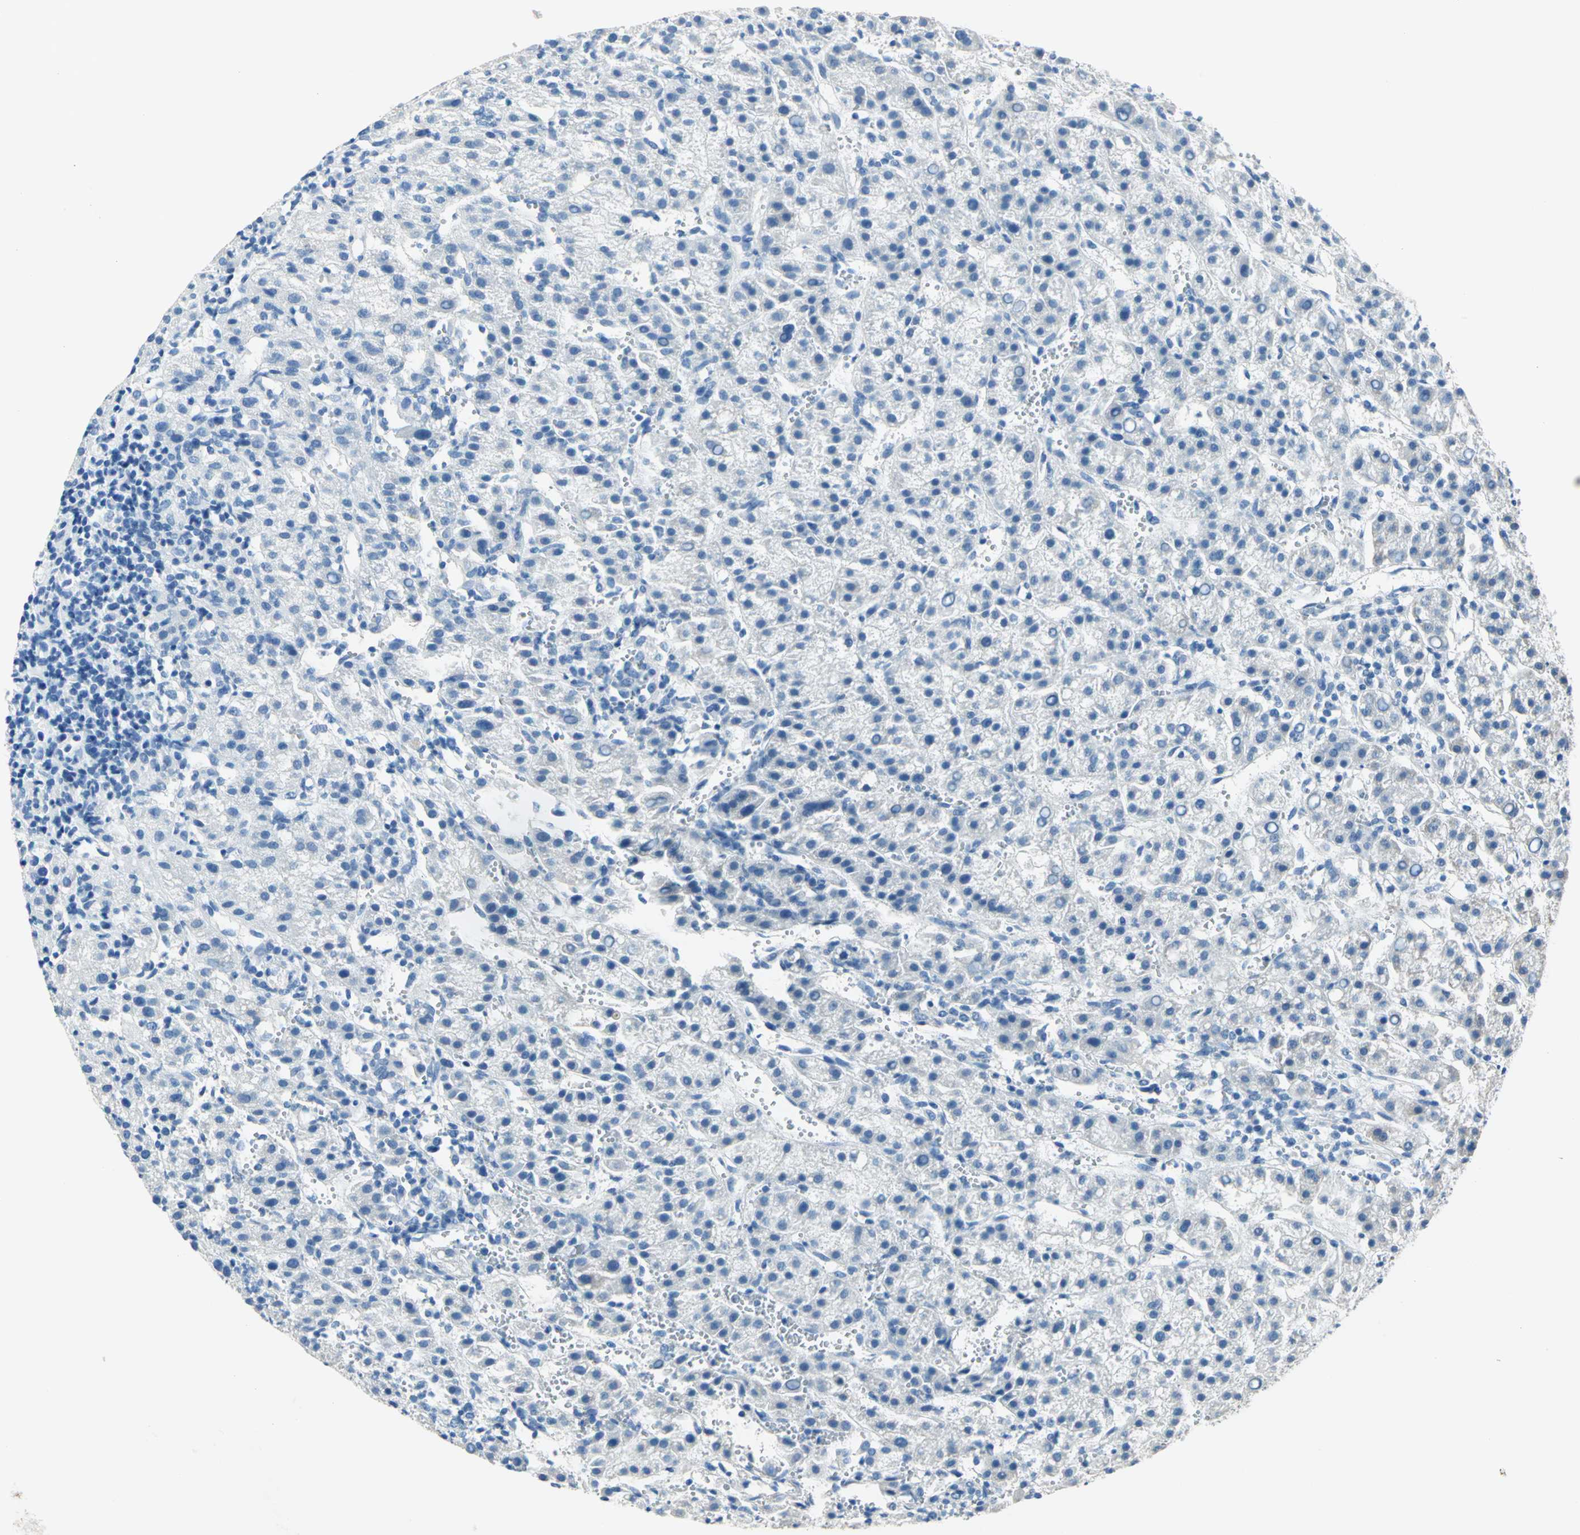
{"staining": {"intensity": "negative", "quantity": "none", "location": "none"}, "tissue": "liver cancer", "cell_type": "Tumor cells", "image_type": "cancer", "snomed": [{"axis": "morphology", "description": "Carcinoma, Hepatocellular, NOS"}, {"axis": "topography", "description": "Liver"}], "caption": "Hepatocellular carcinoma (liver) was stained to show a protein in brown. There is no significant staining in tumor cells.", "gene": "MUC4", "patient": {"sex": "female", "age": 58}}